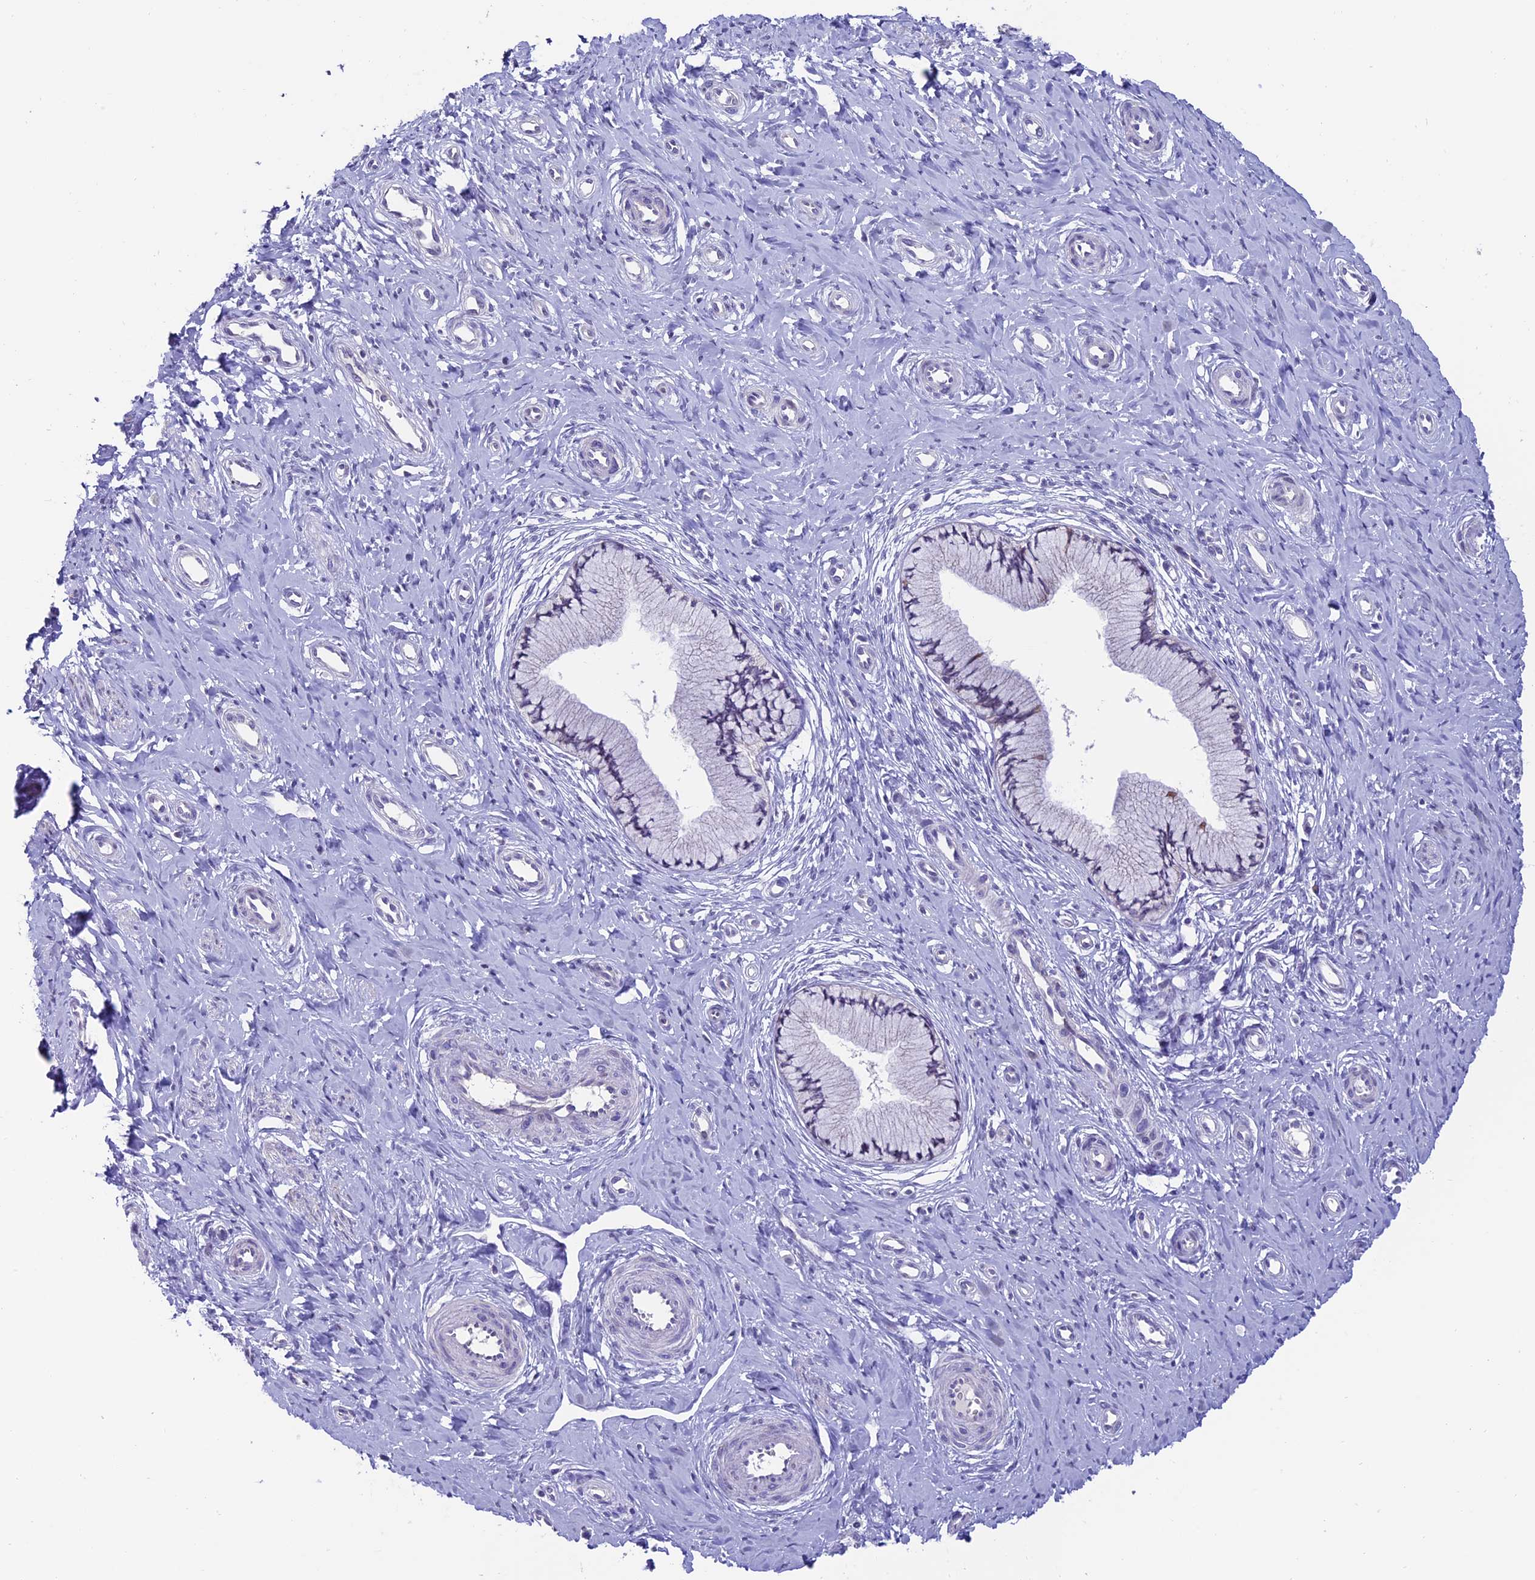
{"staining": {"intensity": "negative", "quantity": "none", "location": "none"}, "tissue": "cervix", "cell_type": "Glandular cells", "image_type": "normal", "snomed": [{"axis": "morphology", "description": "Normal tissue, NOS"}, {"axis": "topography", "description": "Cervix"}], "caption": "The immunohistochemistry histopathology image has no significant expression in glandular cells of cervix.", "gene": "SLC10A1", "patient": {"sex": "female", "age": 36}}